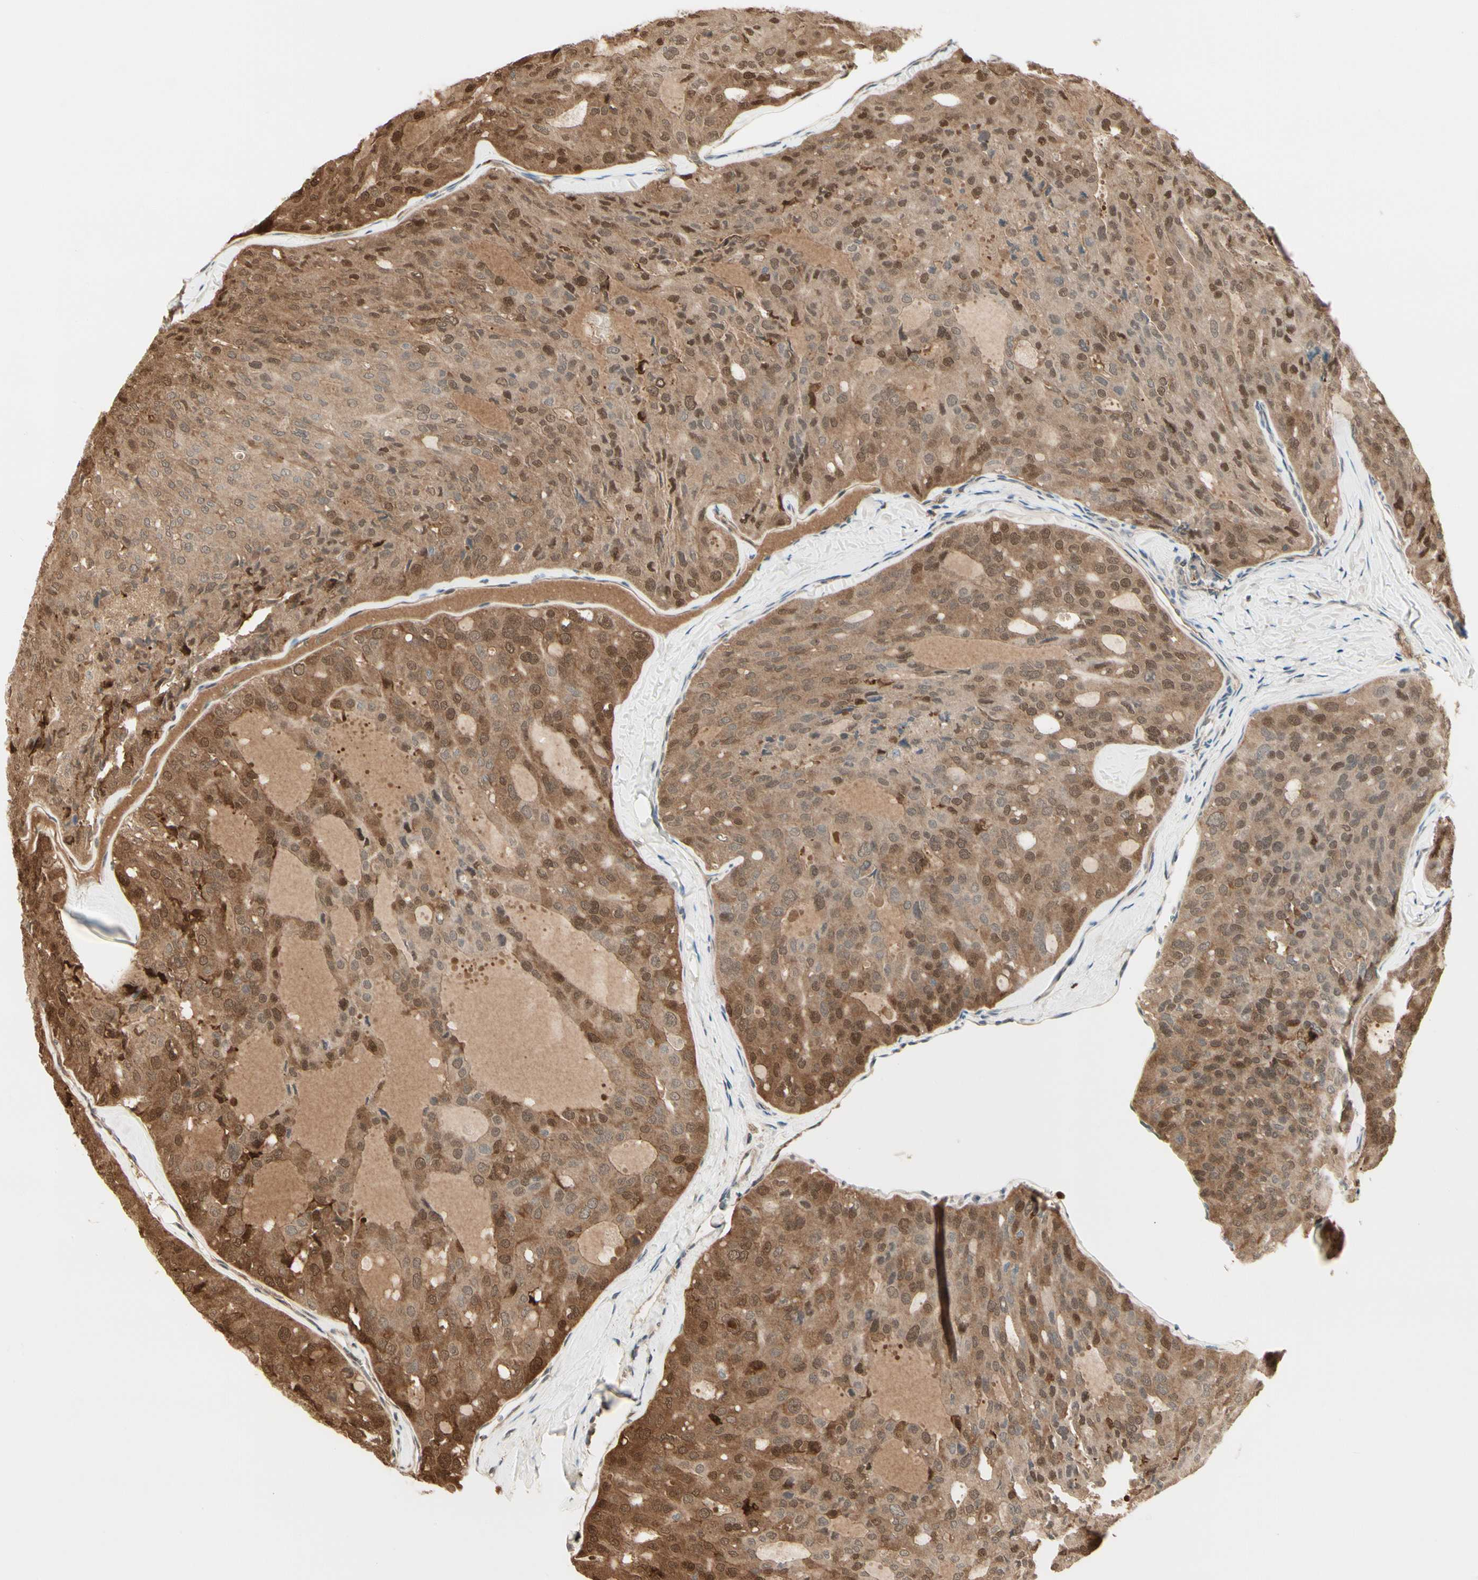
{"staining": {"intensity": "moderate", "quantity": ">75%", "location": "cytoplasmic/membranous,nuclear"}, "tissue": "thyroid cancer", "cell_type": "Tumor cells", "image_type": "cancer", "snomed": [{"axis": "morphology", "description": "Follicular adenoma carcinoma, NOS"}, {"axis": "topography", "description": "Thyroid gland"}], "caption": "Protein expression analysis of human thyroid cancer reveals moderate cytoplasmic/membranous and nuclear staining in about >75% of tumor cells.", "gene": "EVC", "patient": {"sex": "male", "age": 75}}